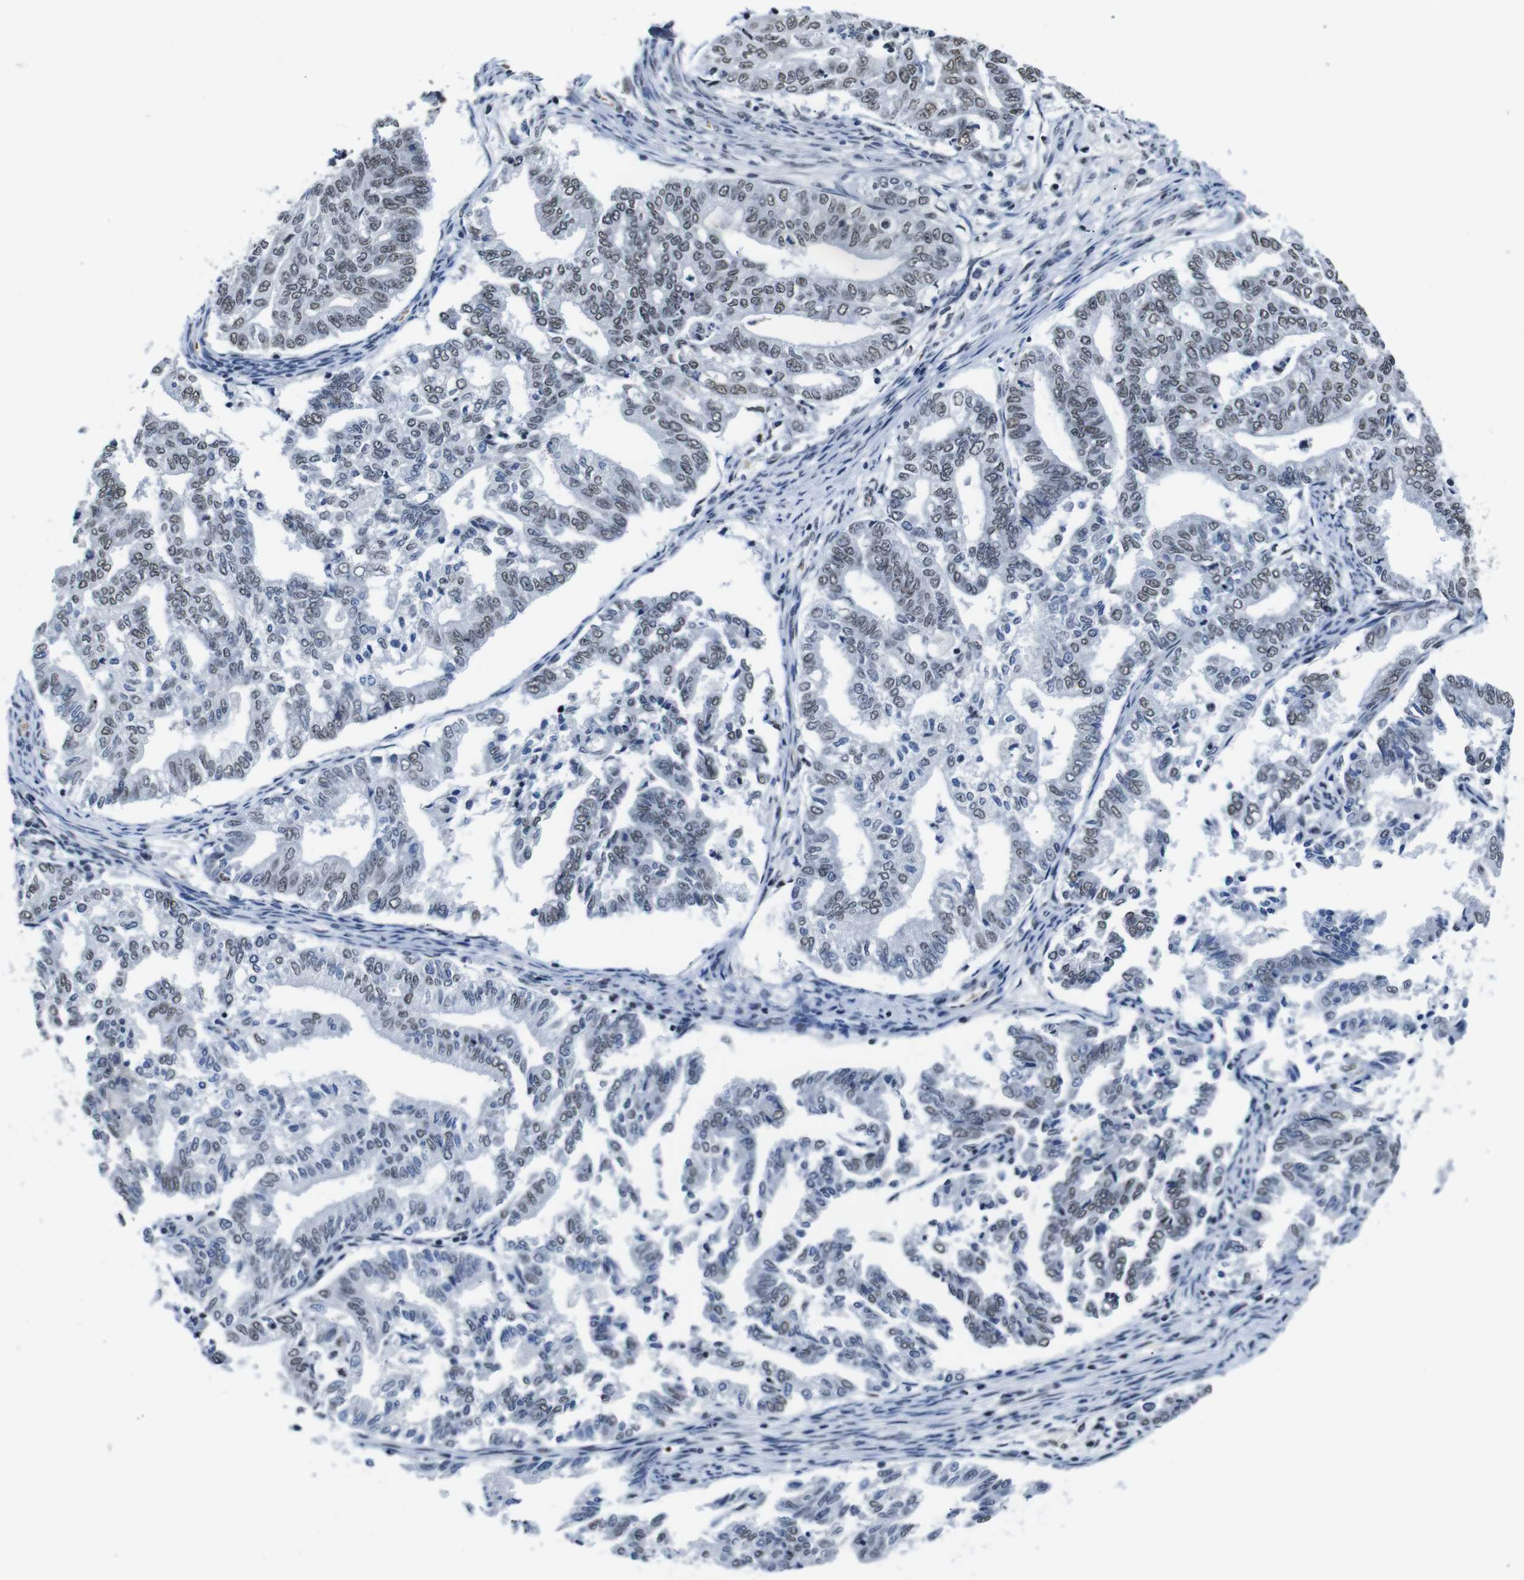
{"staining": {"intensity": "moderate", "quantity": "25%-75%", "location": "nuclear"}, "tissue": "endometrial cancer", "cell_type": "Tumor cells", "image_type": "cancer", "snomed": [{"axis": "morphology", "description": "Adenocarcinoma, NOS"}, {"axis": "topography", "description": "Endometrium"}], "caption": "Moderate nuclear staining for a protein is identified in approximately 25%-75% of tumor cells of endometrial cancer (adenocarcinoma) using IHC.", "gene": "ILDR2", "patient": {"sex": "female", "age": 79}}